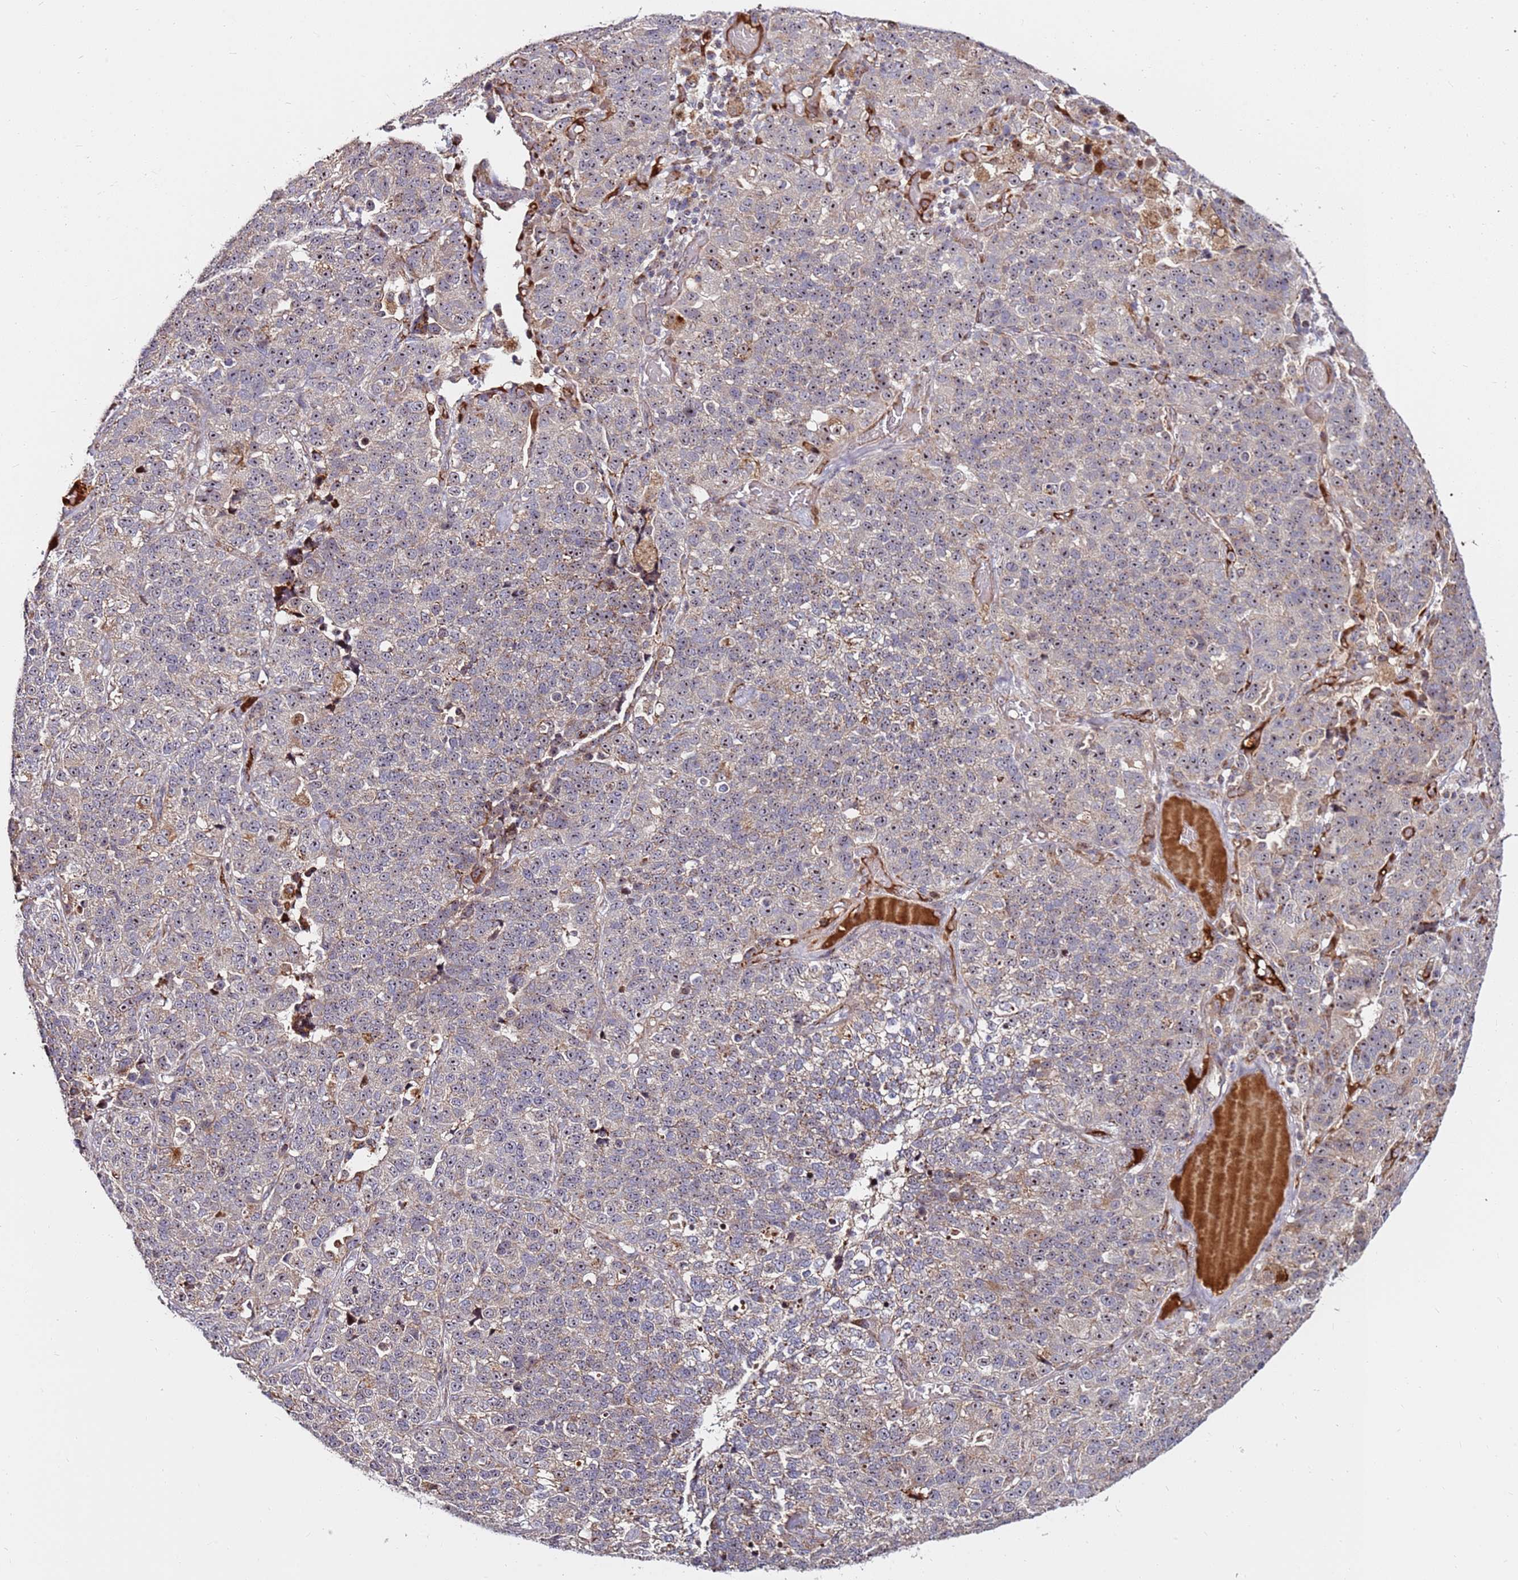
{"staining": {"intensity": "weak", "quantity": "25%-75%", "location": "cytoplasmic/membranous"}, "tissue": "lung cancer", "cell_type": "Tumor cells", "image_type": "cancer", "snomed": [{"axis": "morphology", "description": "Adenocarcinoma, NOS"}, {"axis": "topography", "description": "Lung"}], "caption": "Immunohistochemistry (IHC) micrograph of neoplastic tissue: human lung adenocarcinoma stained using immunohistochemistry (IHC) displays low levels of weak protein expression localized specifically in the cytoplasmic/membranous of tumor cells, appearing as a cytoplasmic/membranous brown color.", "gene": "KIF25", "patient": {"sex": "male", "age": 49}}